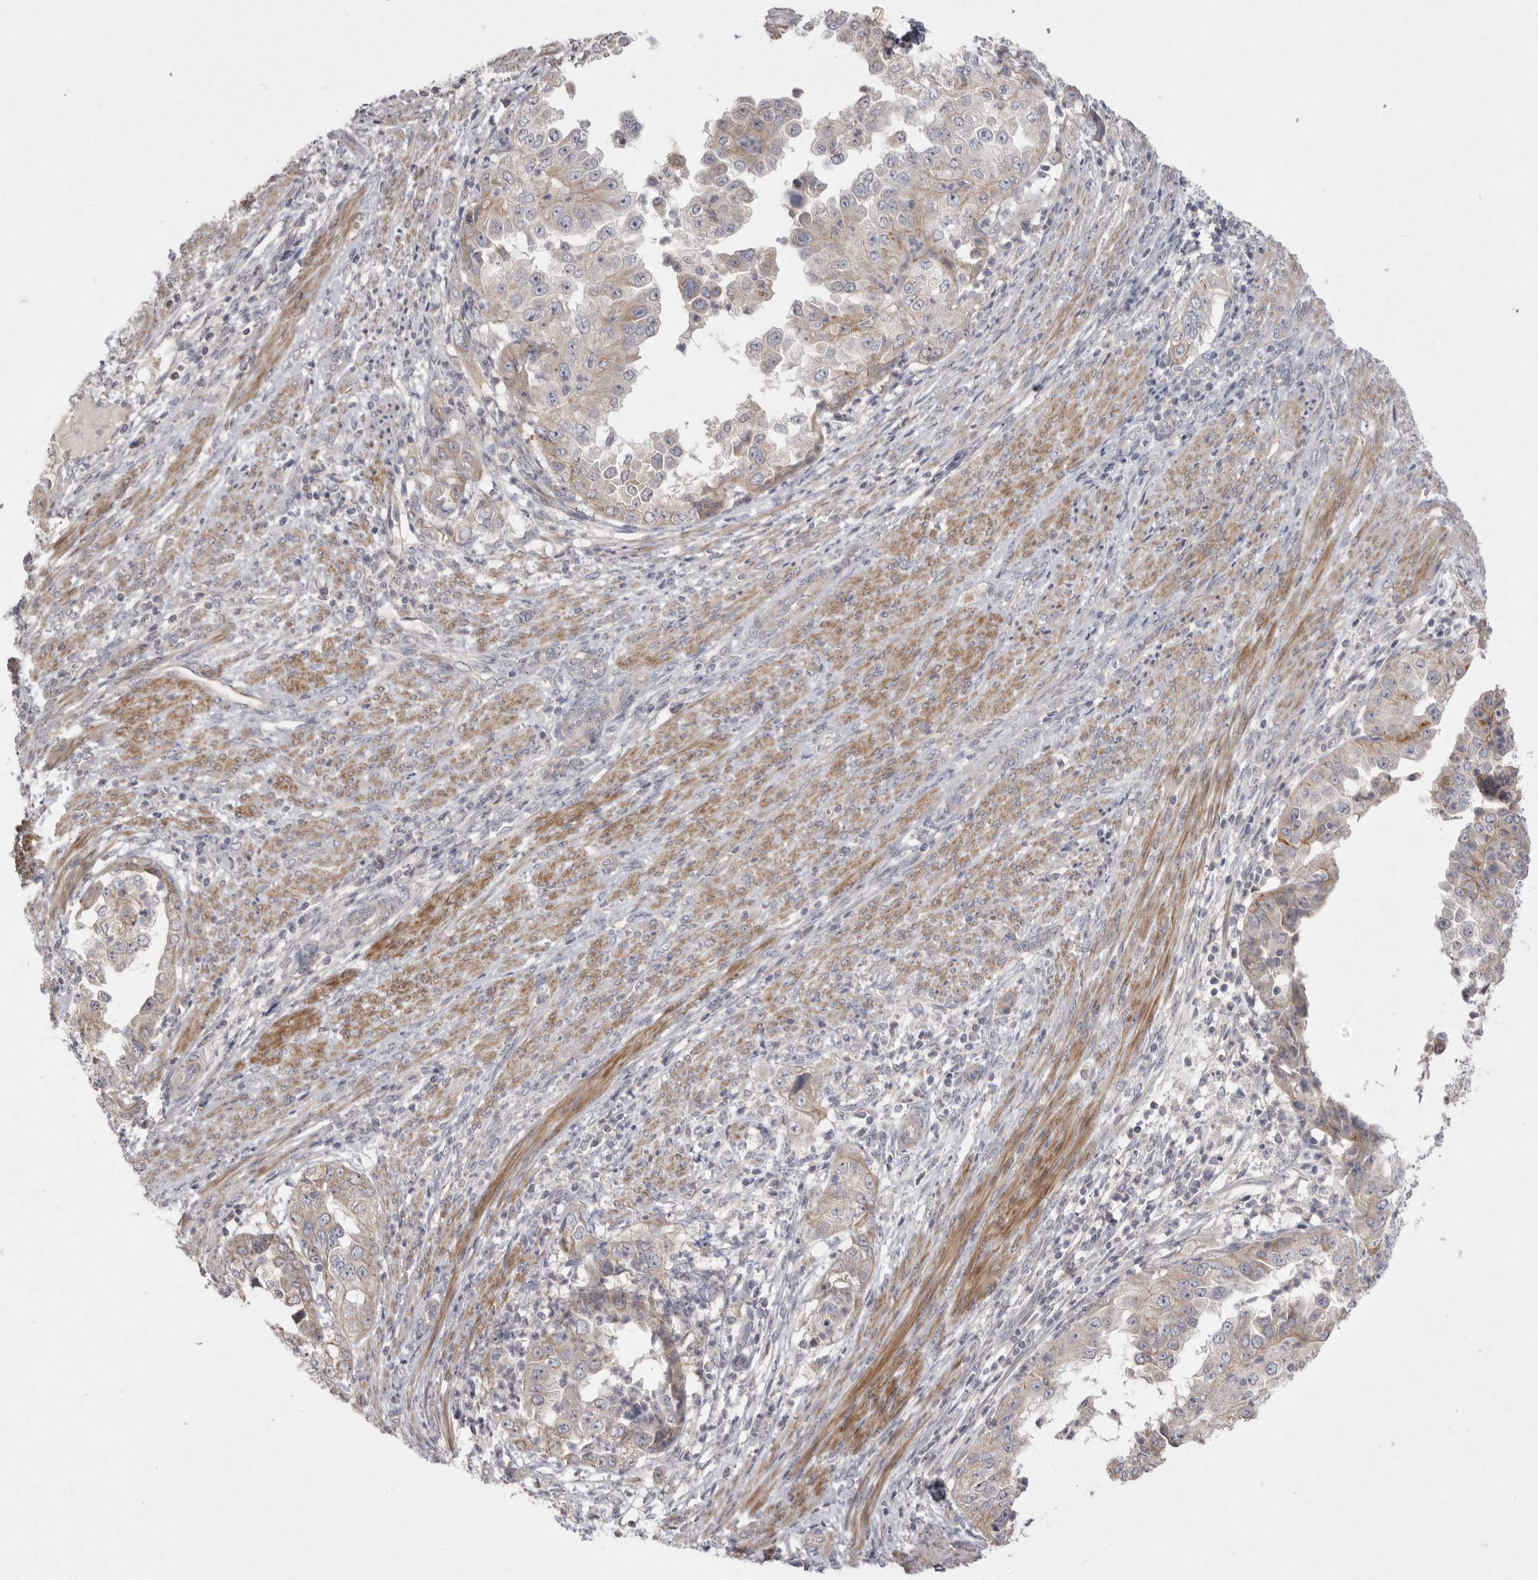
{"staining": {"intensity": "weak", "quantity": "25%-75%", "location": "cytoplasmic/membranous"}, "tissue": "endometrial cancer", "cell_type": "Tumor cells", "image_type": "cancer", "snomed": [{"axis": "morphology", "description": "Adenocarcinoma, NOS"}, {"axis": "topography", "description": "Endometrium"}], "caption": "The photomicrograph displays staining of endometrial adenocarcinoma, revealing weak cytoplasmic/membranous protein positivity (brown color) within tumor cells.", "gene": "VANGL2", "patient": {"sex": "female", "age": 85}}